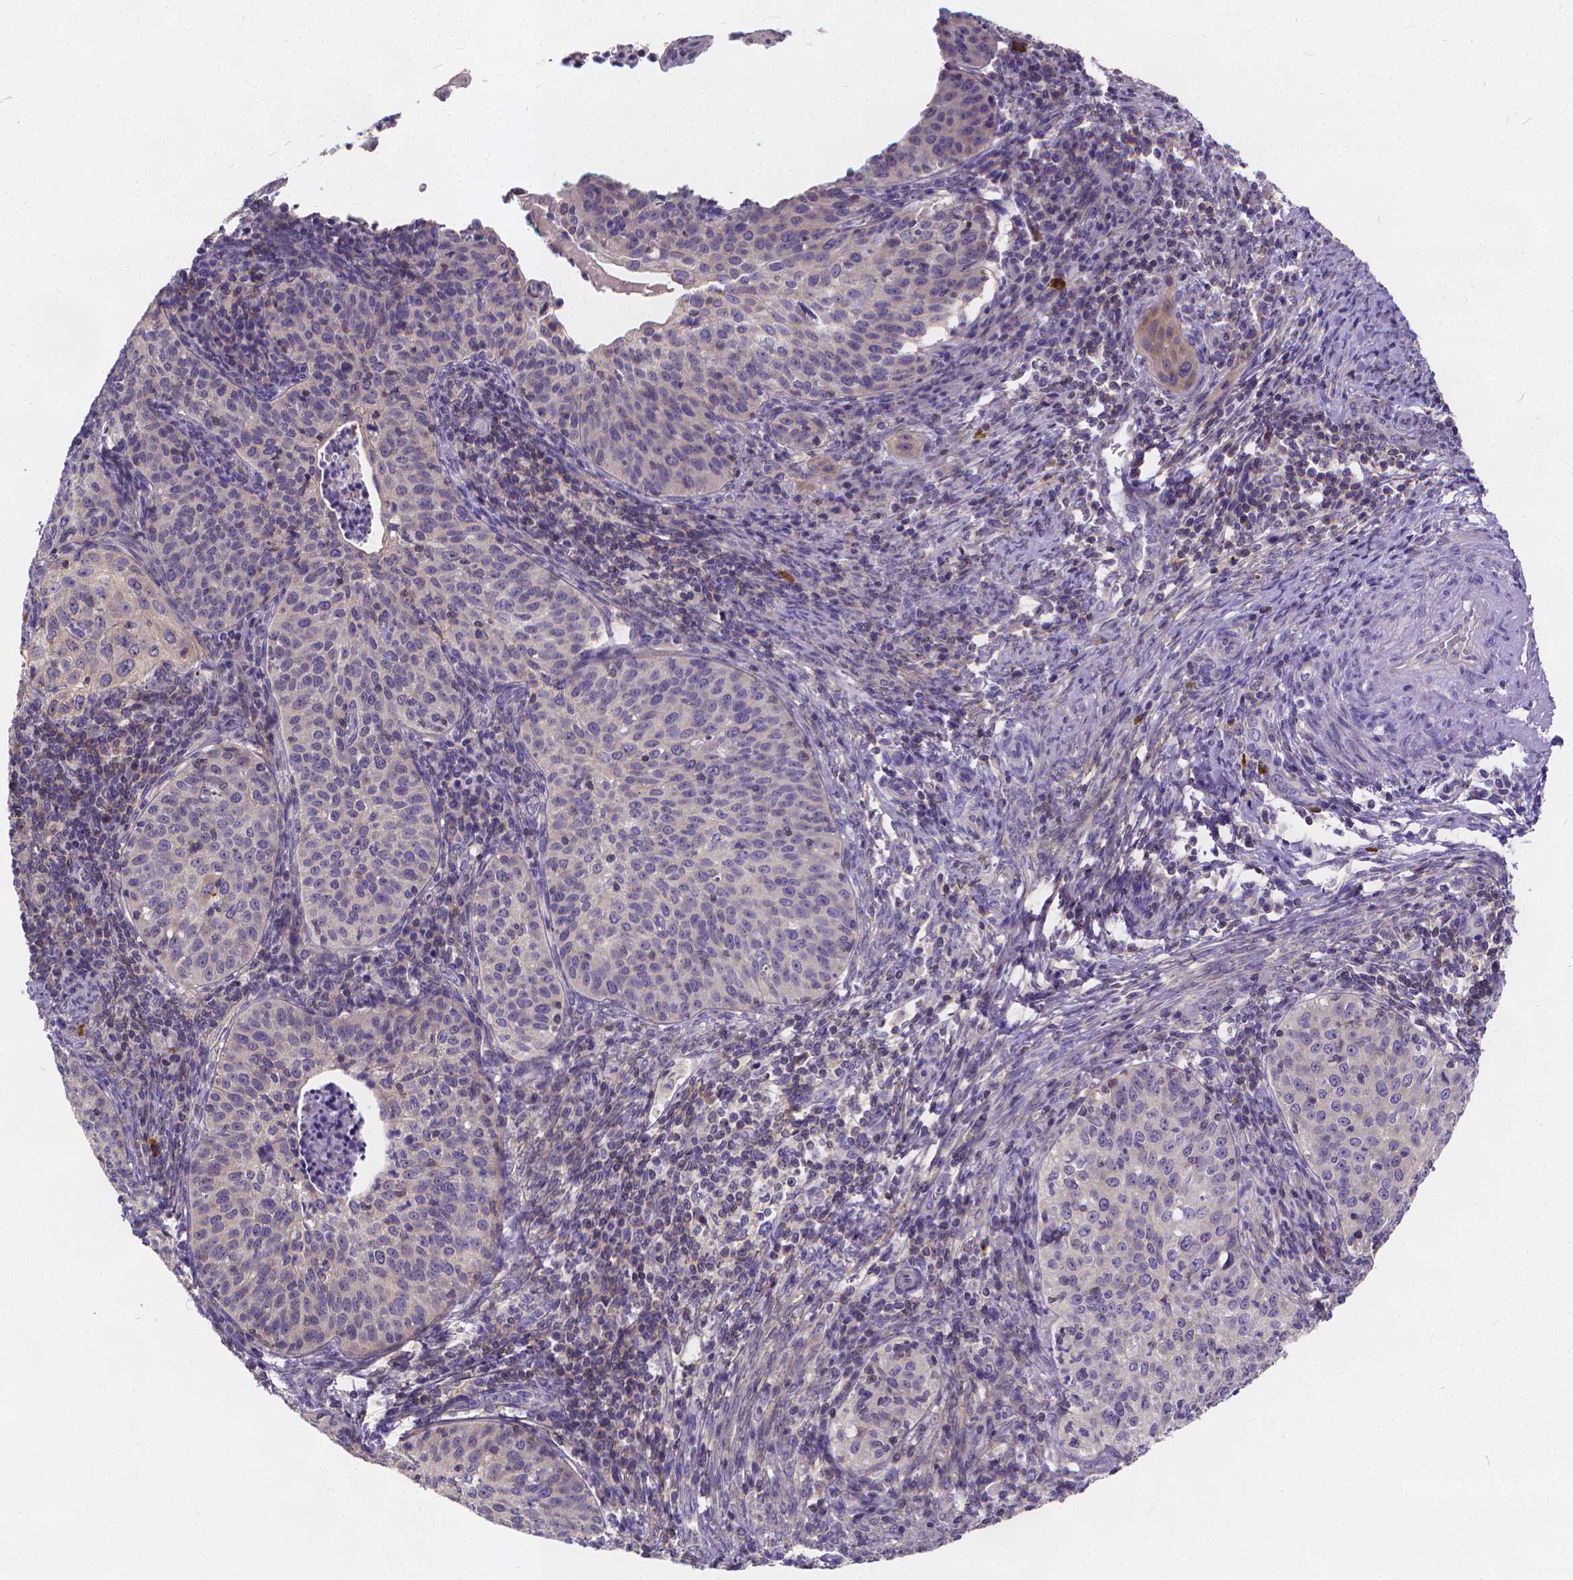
{"staining": {"intensity": "negative", "quantity": "none", "location": "none"}, "tissue": "cervical cancer", "cell_type": "Tumor cells", "image_type": "cancer", "snomed": [{"axis": "morphology", "description": "Squamous cell carcinoma, NOS"}, {"axis": "topography", "description": "Cervix"}], "caption": "Cervical cancer was stained to show a protein in brown. There is no significant staining in tumor cells.", "gene": "GLRB", "patient": {"sex": "female", "age": 30}}